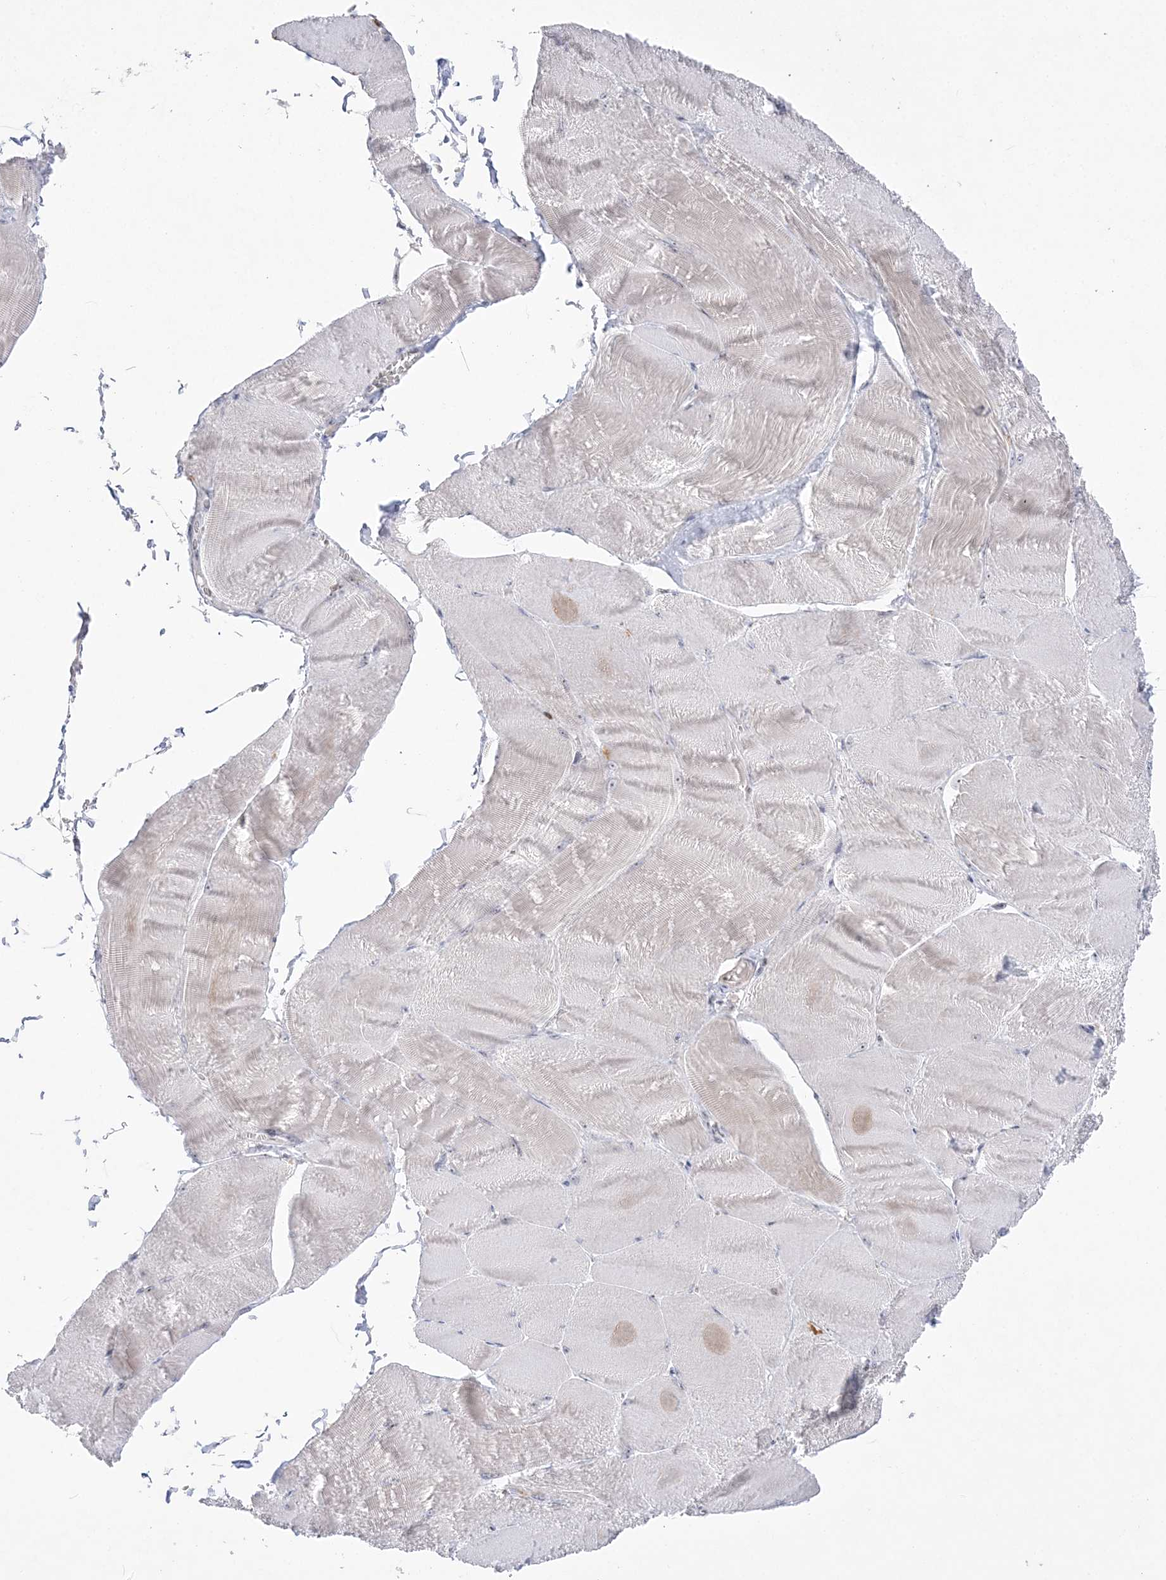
{"staining": {"intensity": "weak", "quantity": "<25%", "location": "cytoplasmic/membranous,nuclear"}, "tissue": "skeletal muscle", "cell_type": "Myocytes", "image_type": "normal", "snomed": [{"axis": "morphology", "description": "Normal tissue, NOS"}, {"axis": "morphology", "description": "Basal cell carcinoma"}, {"axis": "topography", "description": "Skeletal muscle"}], "caption": "An immunohistochemistry micrograph of unremarkable skeletal muscle is shown. There is no staining in myocytes of skeletal muscle.", "gene": "SH3BP4", "patient": {"sex": "female", "age": 64}}